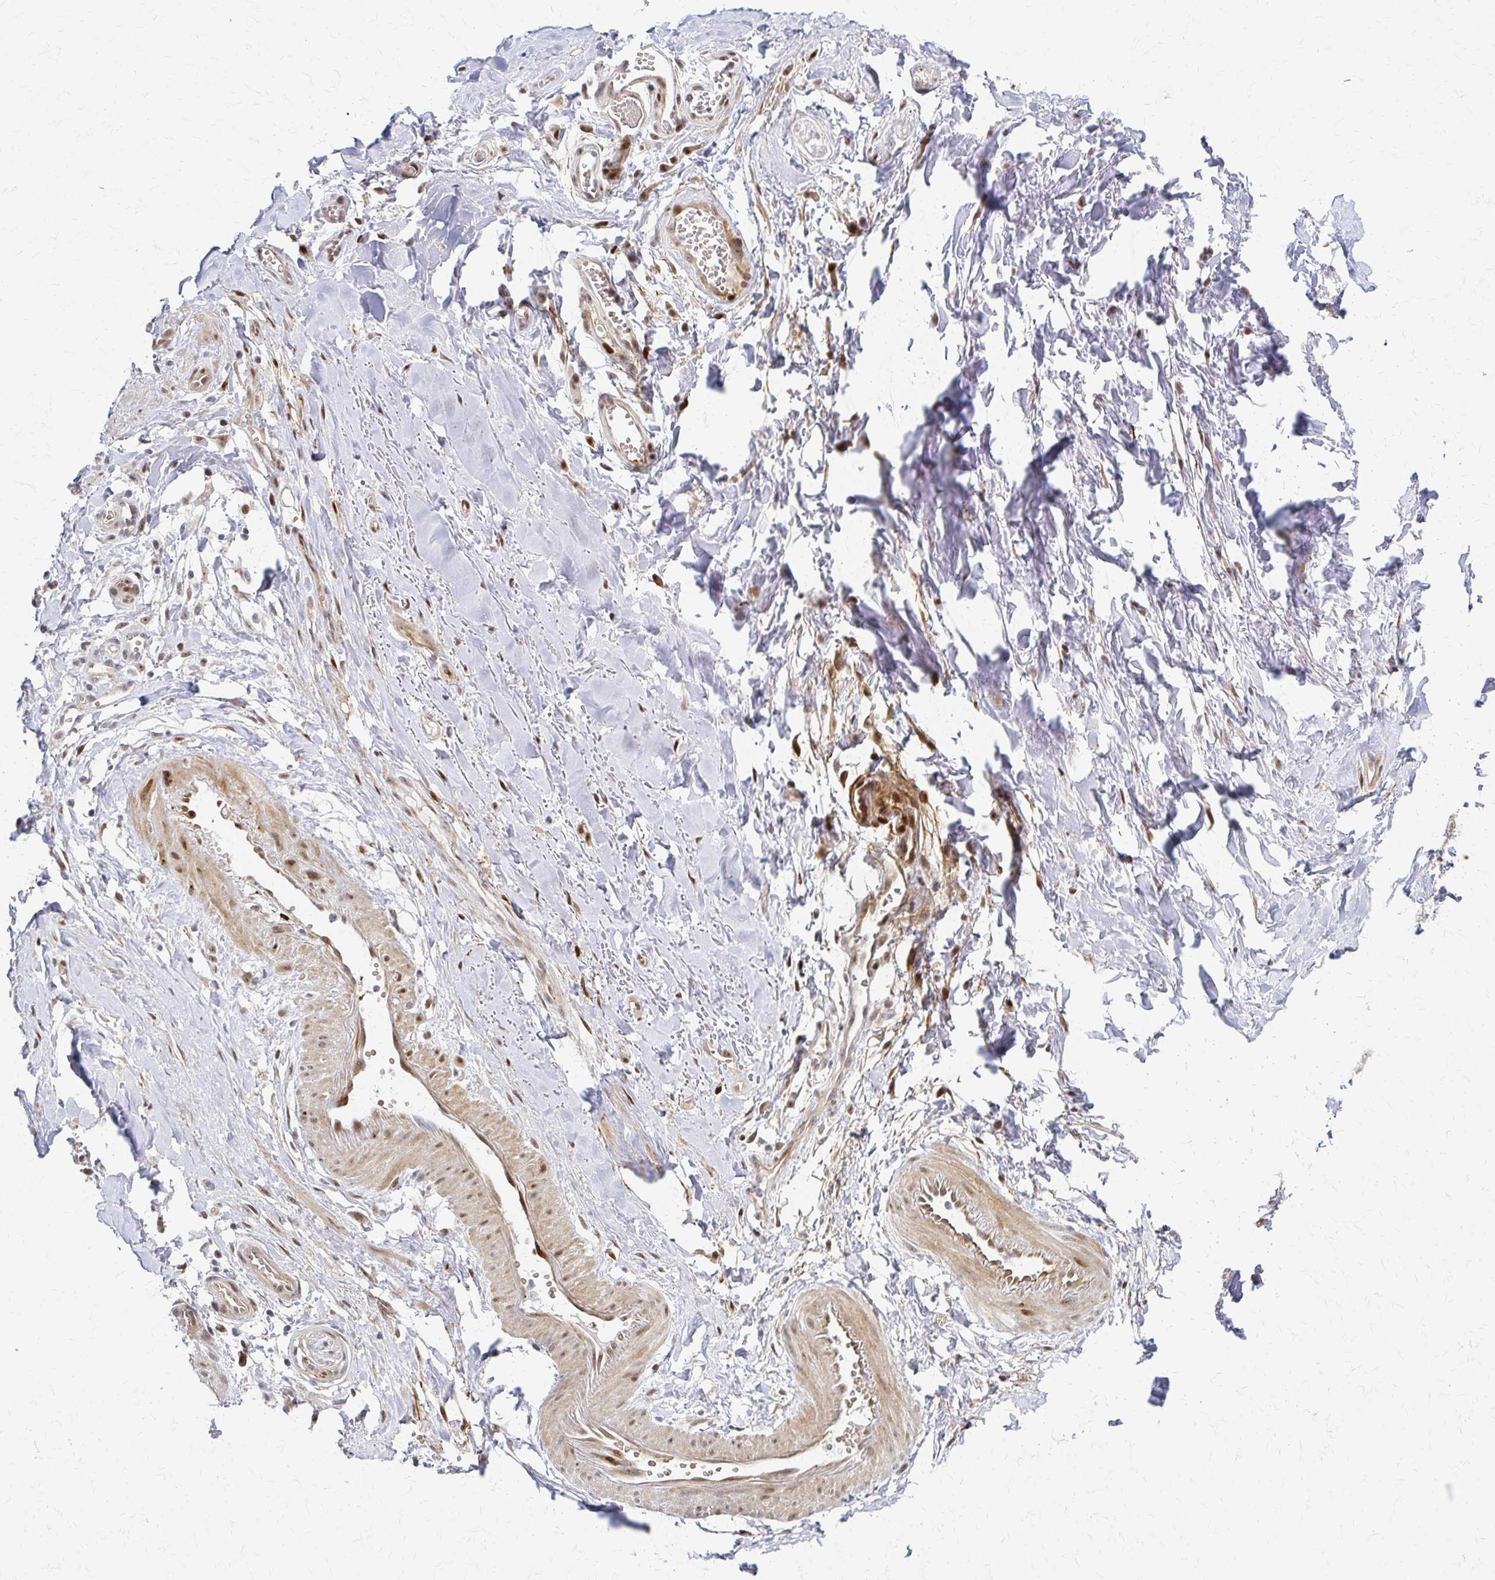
{"staining": {"intensity": "negative", "quantity": "none", "location": "none"}, "tissue": "adipose tissue", "cell_type": "Adipocytes", "image_type": "normal", "snomed": [{"axis": "morphology", "description": "Normal tissue, NOS"}, {"axis": "topography", "description": "Cartilage tissue"}, {"axis": "topography", "description": "Nasopharynx"}, {"axis": "topography", "description": "Thyroid gland"}], "caption": "IHC micrograph of unremarkable human adipose tissue stained for a protein (brown), which displays no staining in adipocytes.", "gene": "PSMD7", "patient": {"sex": "male", "age": 63}}